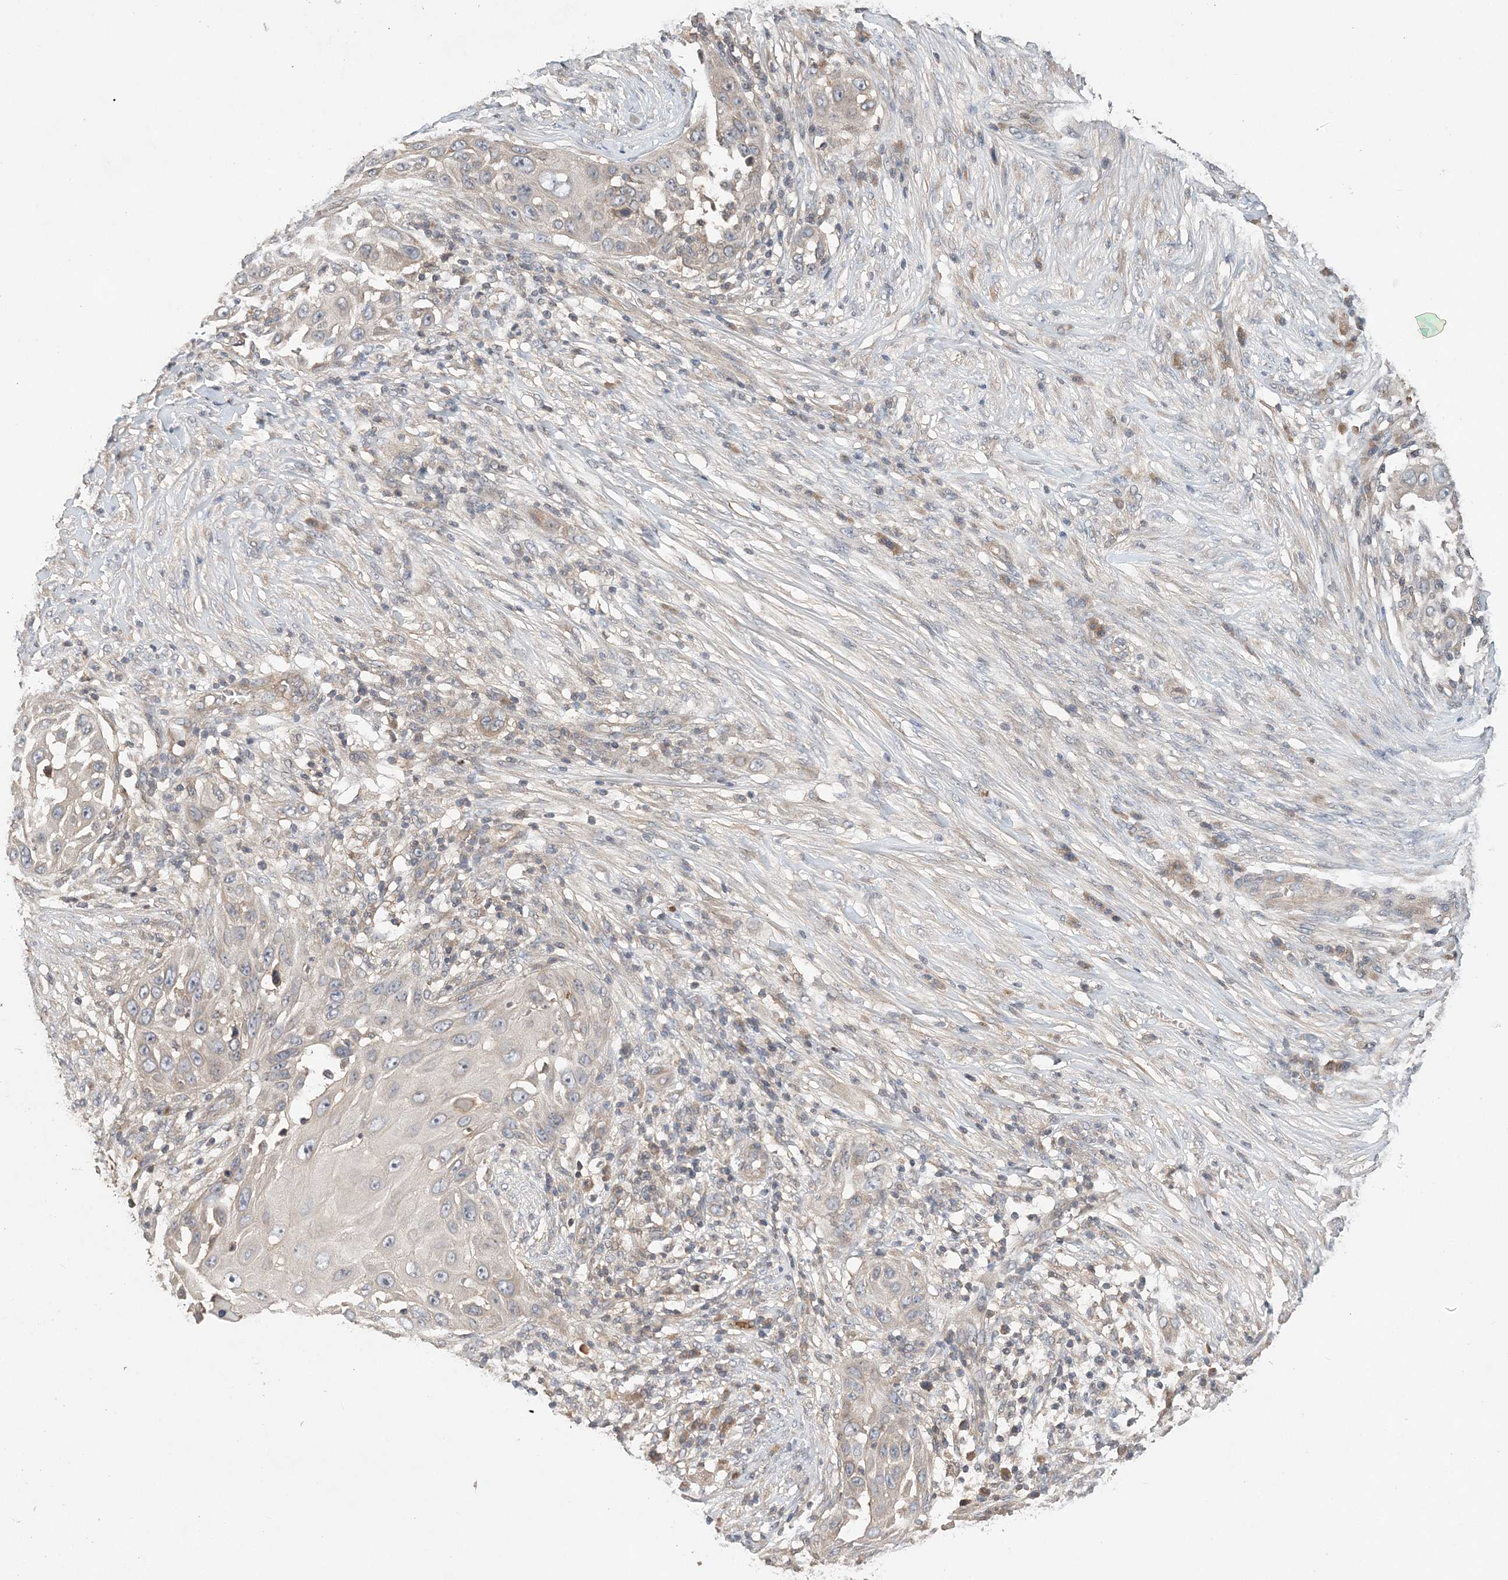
{"staining": {"intensity": "negative", "quantity": "none", "location": "none"}, "tissue": "skin cancer", "cell_type": "Tumor cells", "image_type": "cancer", "snomed": [{"axis": "morphology", "description": "Squamous cell carcinoma, NOS"}, {"axis": "topography", "description": "Skin"}], "caption": "This is an IHC image of squamous cell carcinoma (skin). There is no expression in tumor cells.", "gene": "SYCP3", "patient": {"sex": "female", "age": 44}}